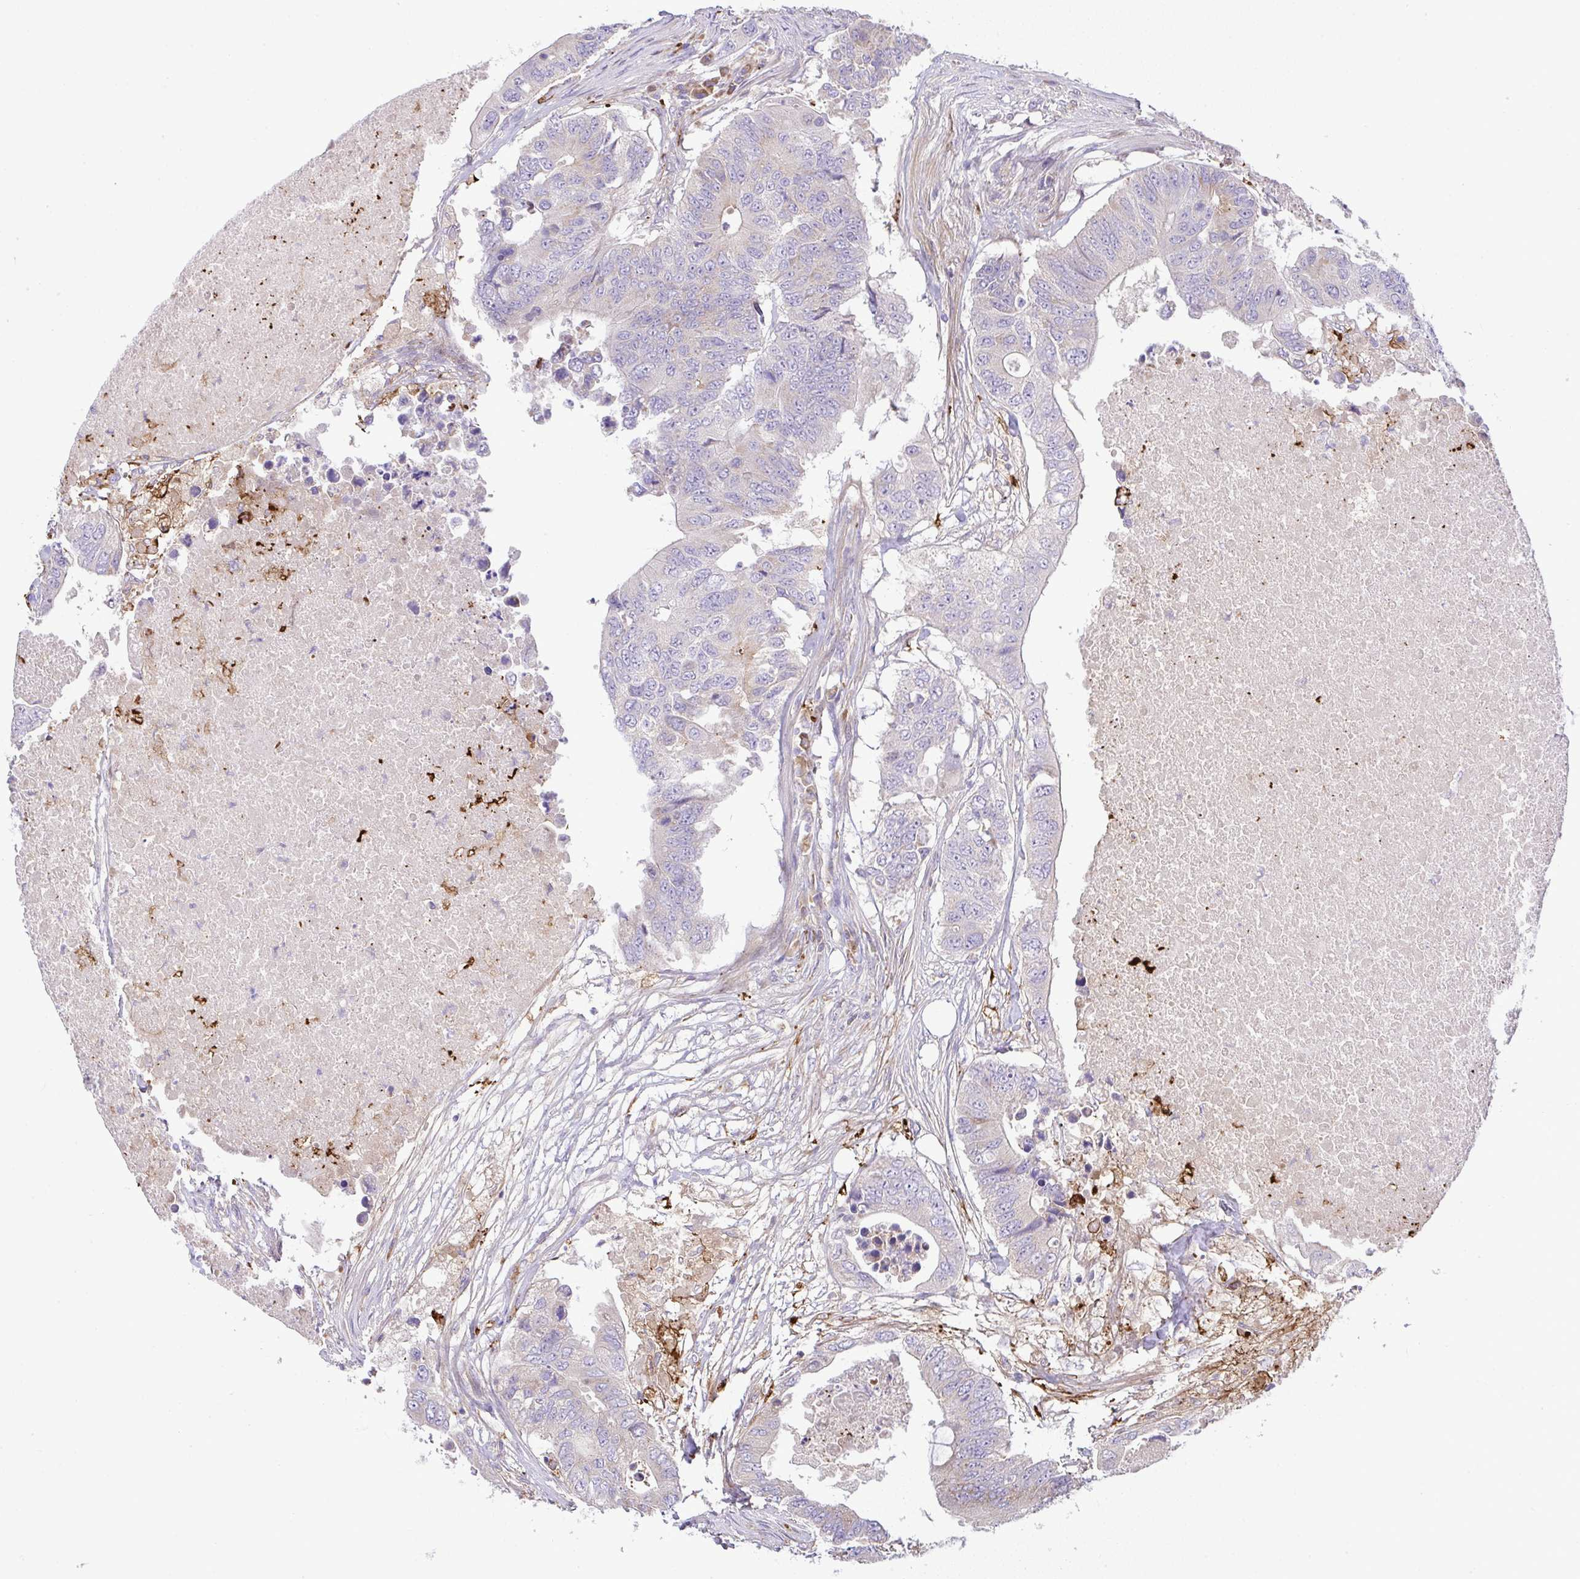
{"staining": {"intensity": "weak", "quantity": "<25%", "location": "cytoplasmic/membranous"}, "tissue": "colorectal cancer", "cell_type": "Tumor cells", "image_type": "cancer", "snomed": [{"axis": "morphology", "description": "Adenocarcinoma, NOS"}, {"axis": "topography", "description": "Colon"}], "caption": "Tumor cells show no significant protein positivity in colorectal cancer.", "gene": "GRID2", "patient": {"sex": "male", "age": 71}}